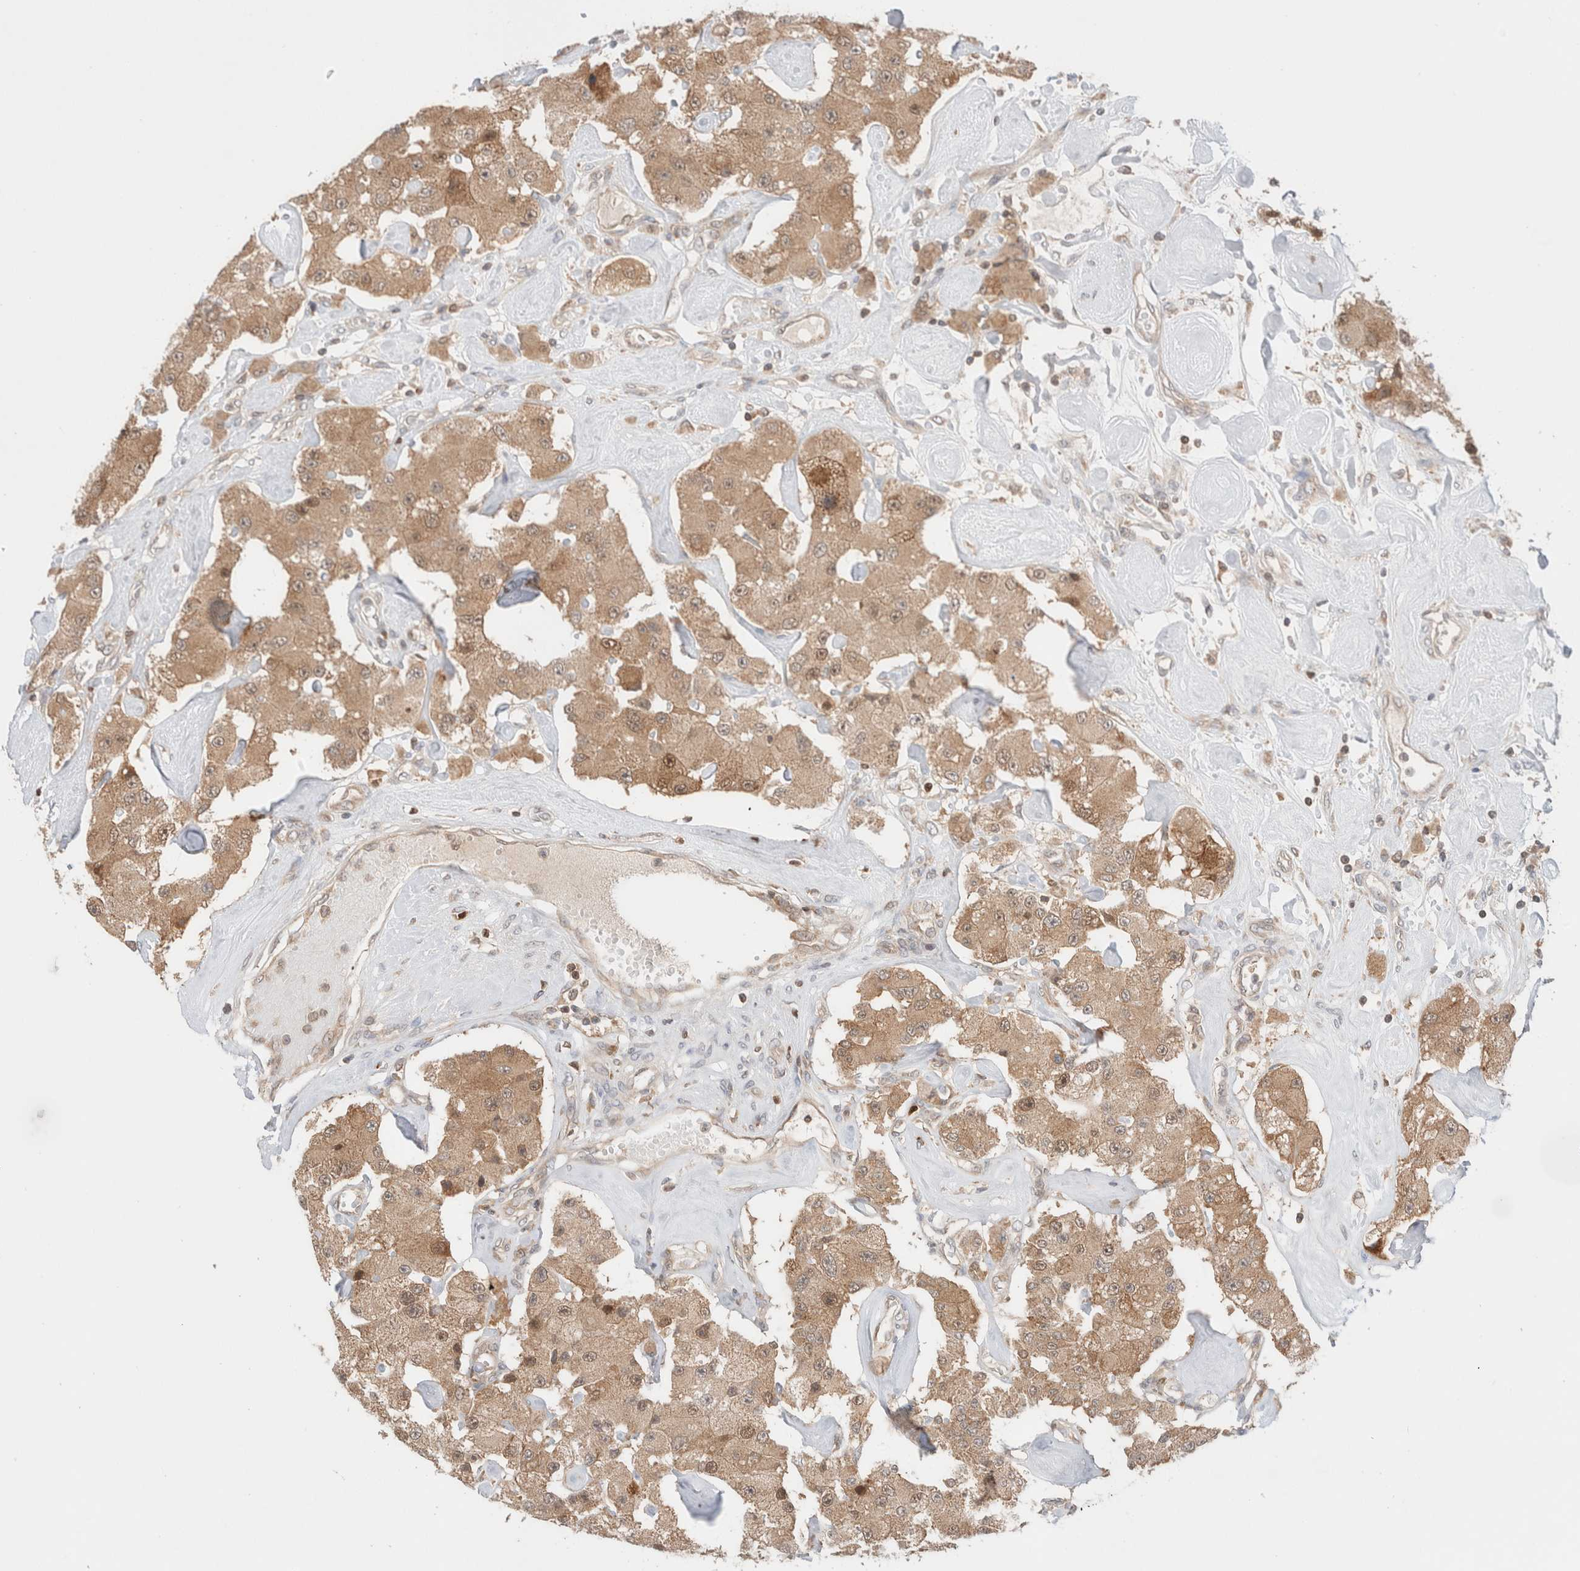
{"staining": {"intensity": "moderate", "quantity": ">75%", "location": "cytoplasmic/membranous"}, "tissue": "carcinoid", "cell_type": "Tumor cells", "image_type": "cancer", "snomed": [{"axis": "morphology", "description": "Carcinoid, malignant, NOS"}, {"axis": "topography", "description": "Pancreas"}], "caption": "Human carcinoid (malignant) stained with a protein marker exhibits moderate staining in tumor cells.", "gene": "XKR4", "patient": {"sex": "male", "age": 41}}